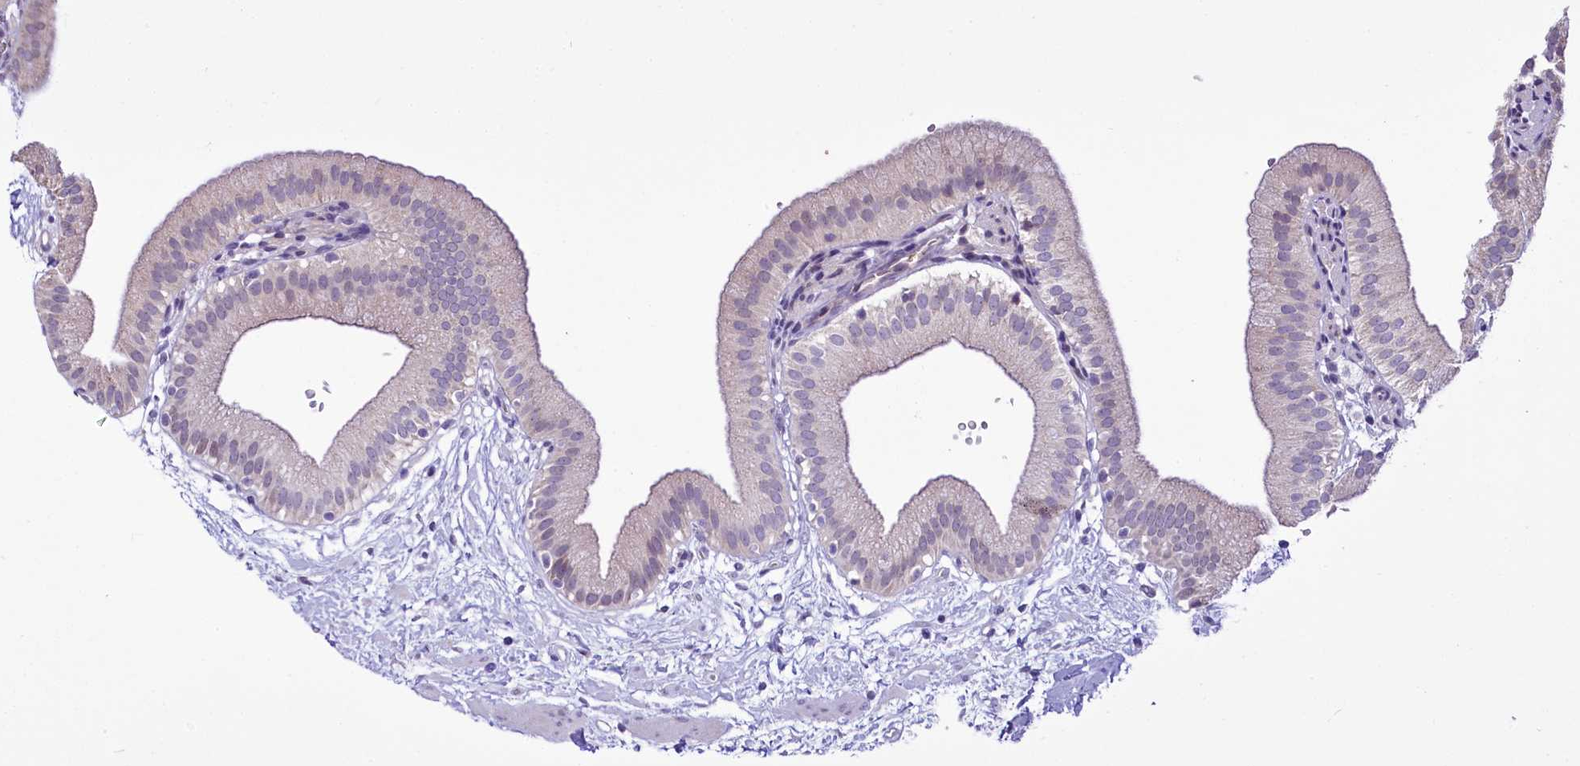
{"staining": {"intensity": "negative", "quantity": "none", "location": "none"}, "tissue": "gallbladder", "cell_type": "Glandular cells", "image_type": "normal", "snomed": [{"axis": "morphology", "description": "Normal tissue, NOS"}, {"axis": "topography", "description": "Gallbladder"}], "caption": "A high-resolution micrograph shows immunohistochemistry staining of benign gallbladder, which exhibits no significant expression in glandular cells. Nuclei are stained in blue.", "gene": "BANK1", "patient": {"sex": "male", "age": 55}}